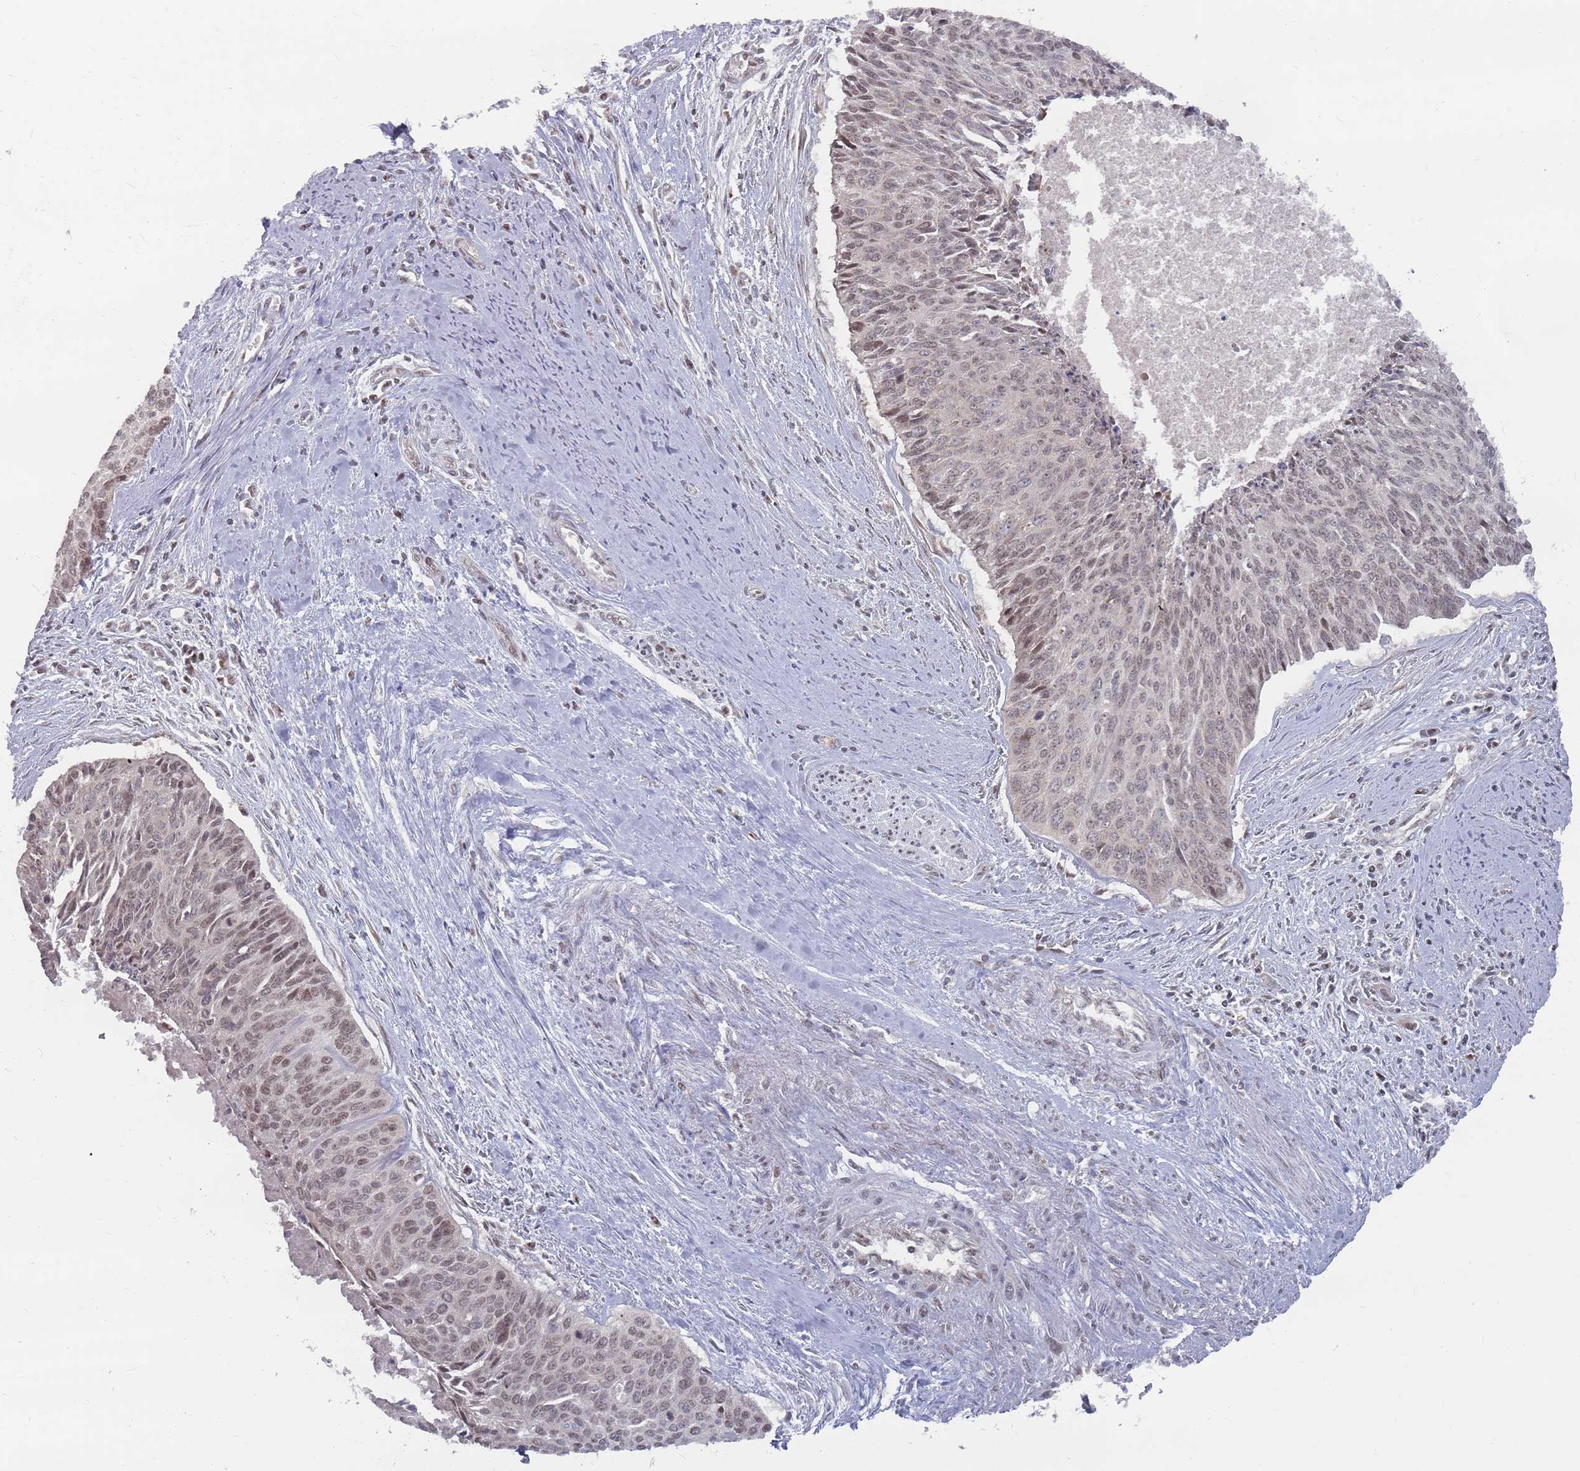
{"staining": {"intensity": "weak", "quantity": "25%-75%", "location": "nuclear"}, "tissue": "cervical cancer", "cell_type": "Tumor cells", "image_type": "cancer", "snomed": [{"axis": "morphology", "description": "Squamous cell carcinoma, NOS"}, {"axis": "topography", "description": "Cervix"}], "caption": "Cervical squamous cell carcinoma stained with immunohistochemistry (IHC) demonstrates weak nuclear positivity in about 25%-75% of tumor cells.", "gene": "FMO4", "patient": {"sex": "female", "age": 55}}